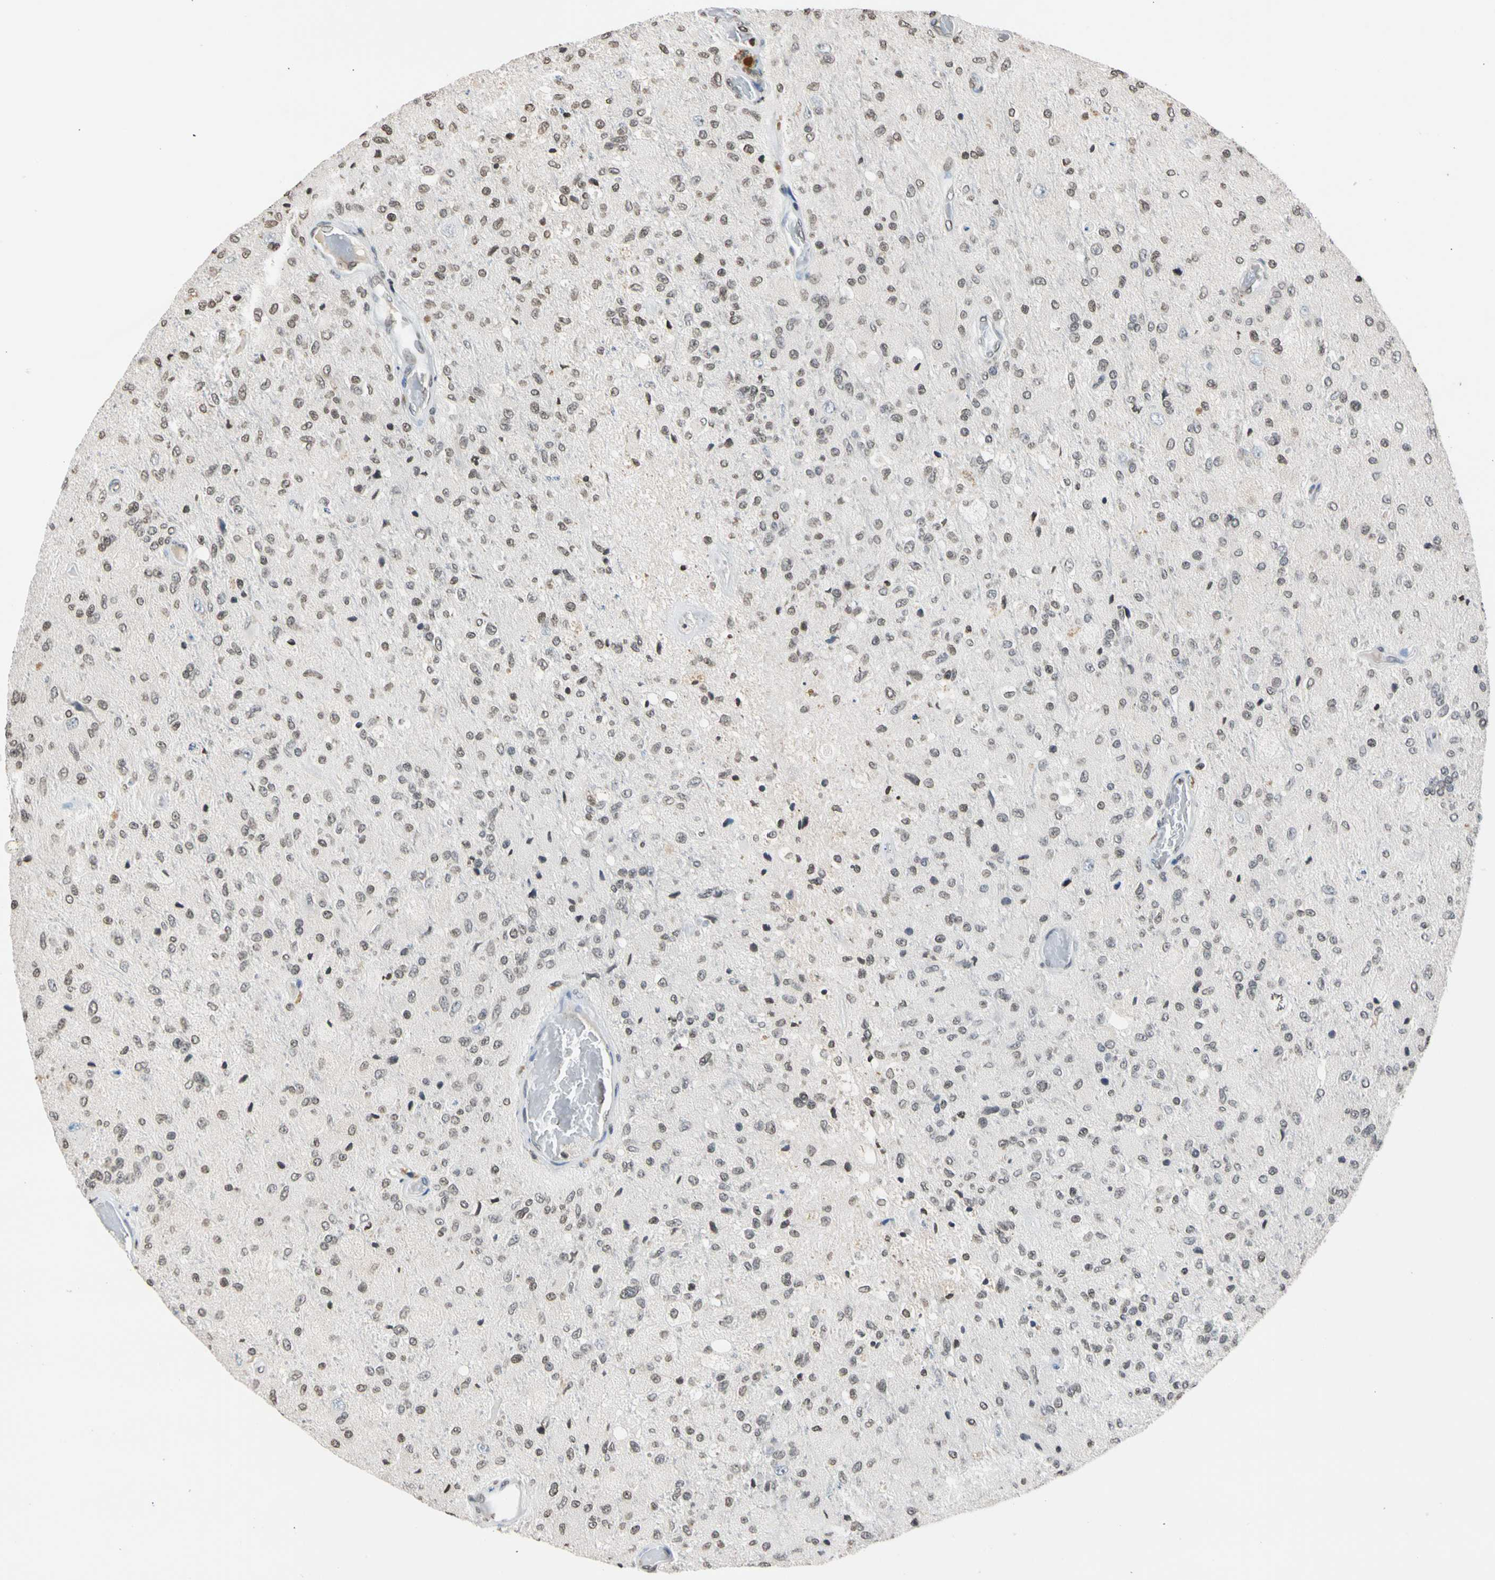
{"staining": {"intensity": "weak", "quantity": "<25%", "location": "nuclear"}, "tissue": "glioma", "cell_type": "Tumor cells", "image_type": "cancer", "snomed": [{"axis": "morphology", "description": "Normal tissue, NOS"}, {"axis": "morphology", "description": "Glioma, malignant, High grade"}, {"axis": "topography", "description": "Cerebral cortex"}], "caption": "Glioma stained for a protein using immunohistochemistry (IHC) demonstrates no expression tumor cells.", "gene": "GPX4", "patient": {"sex": "male", "age": 77}}